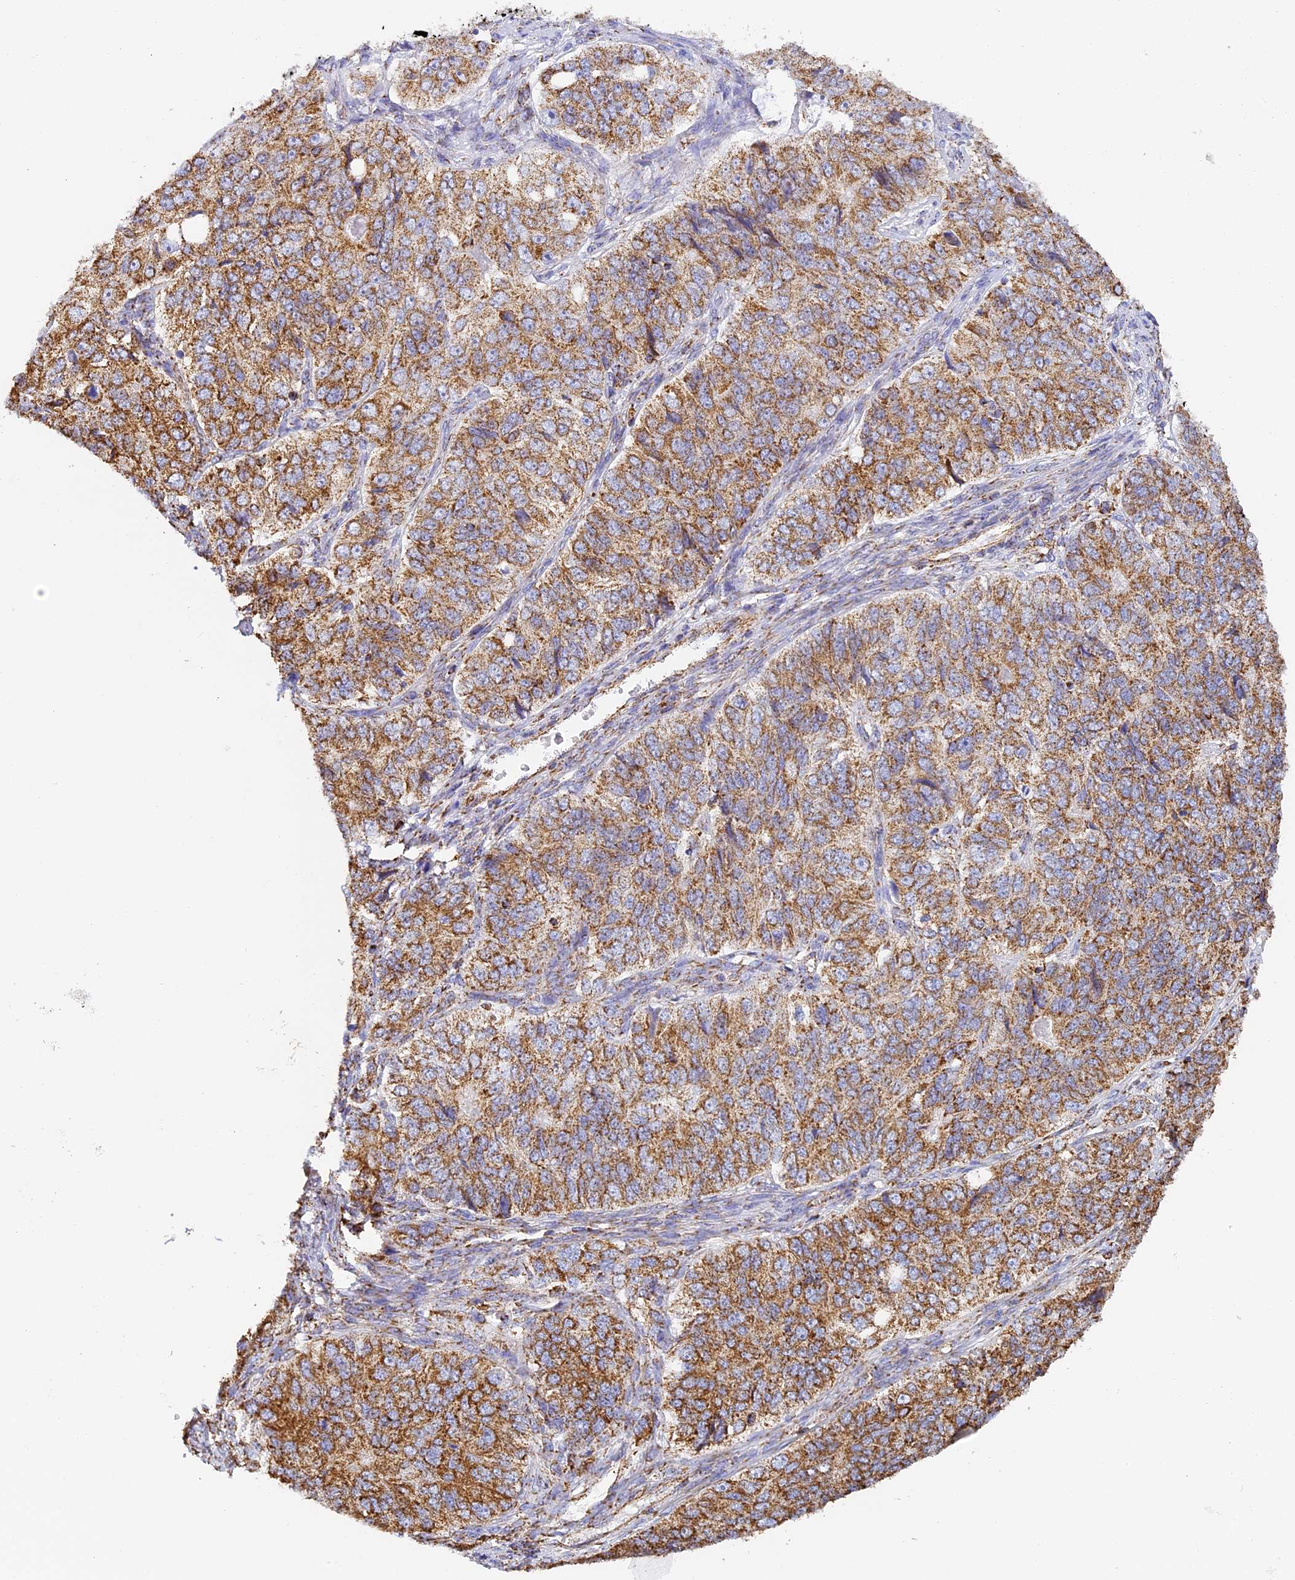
{"staining": {"intensity": "moderate", "quantity": ">75%", "location": "cytoplasmic/membranous"}, "tissue": "ovarian cancer", "cell_type": "Tumor cells", "image_type": "cancer", "snomed": [{"axis": "morphology", "description": "Carcinoma, endometroid"}, {"axis": "topography", "description": "Ovary"}], "caption": "An image of ovarian cancer stained for a protein shows moderate cytoplasmic/membranous brown staining in tumor cells.", "gene": "STK17A", "patient": {"sex": "female", "age": 51}}